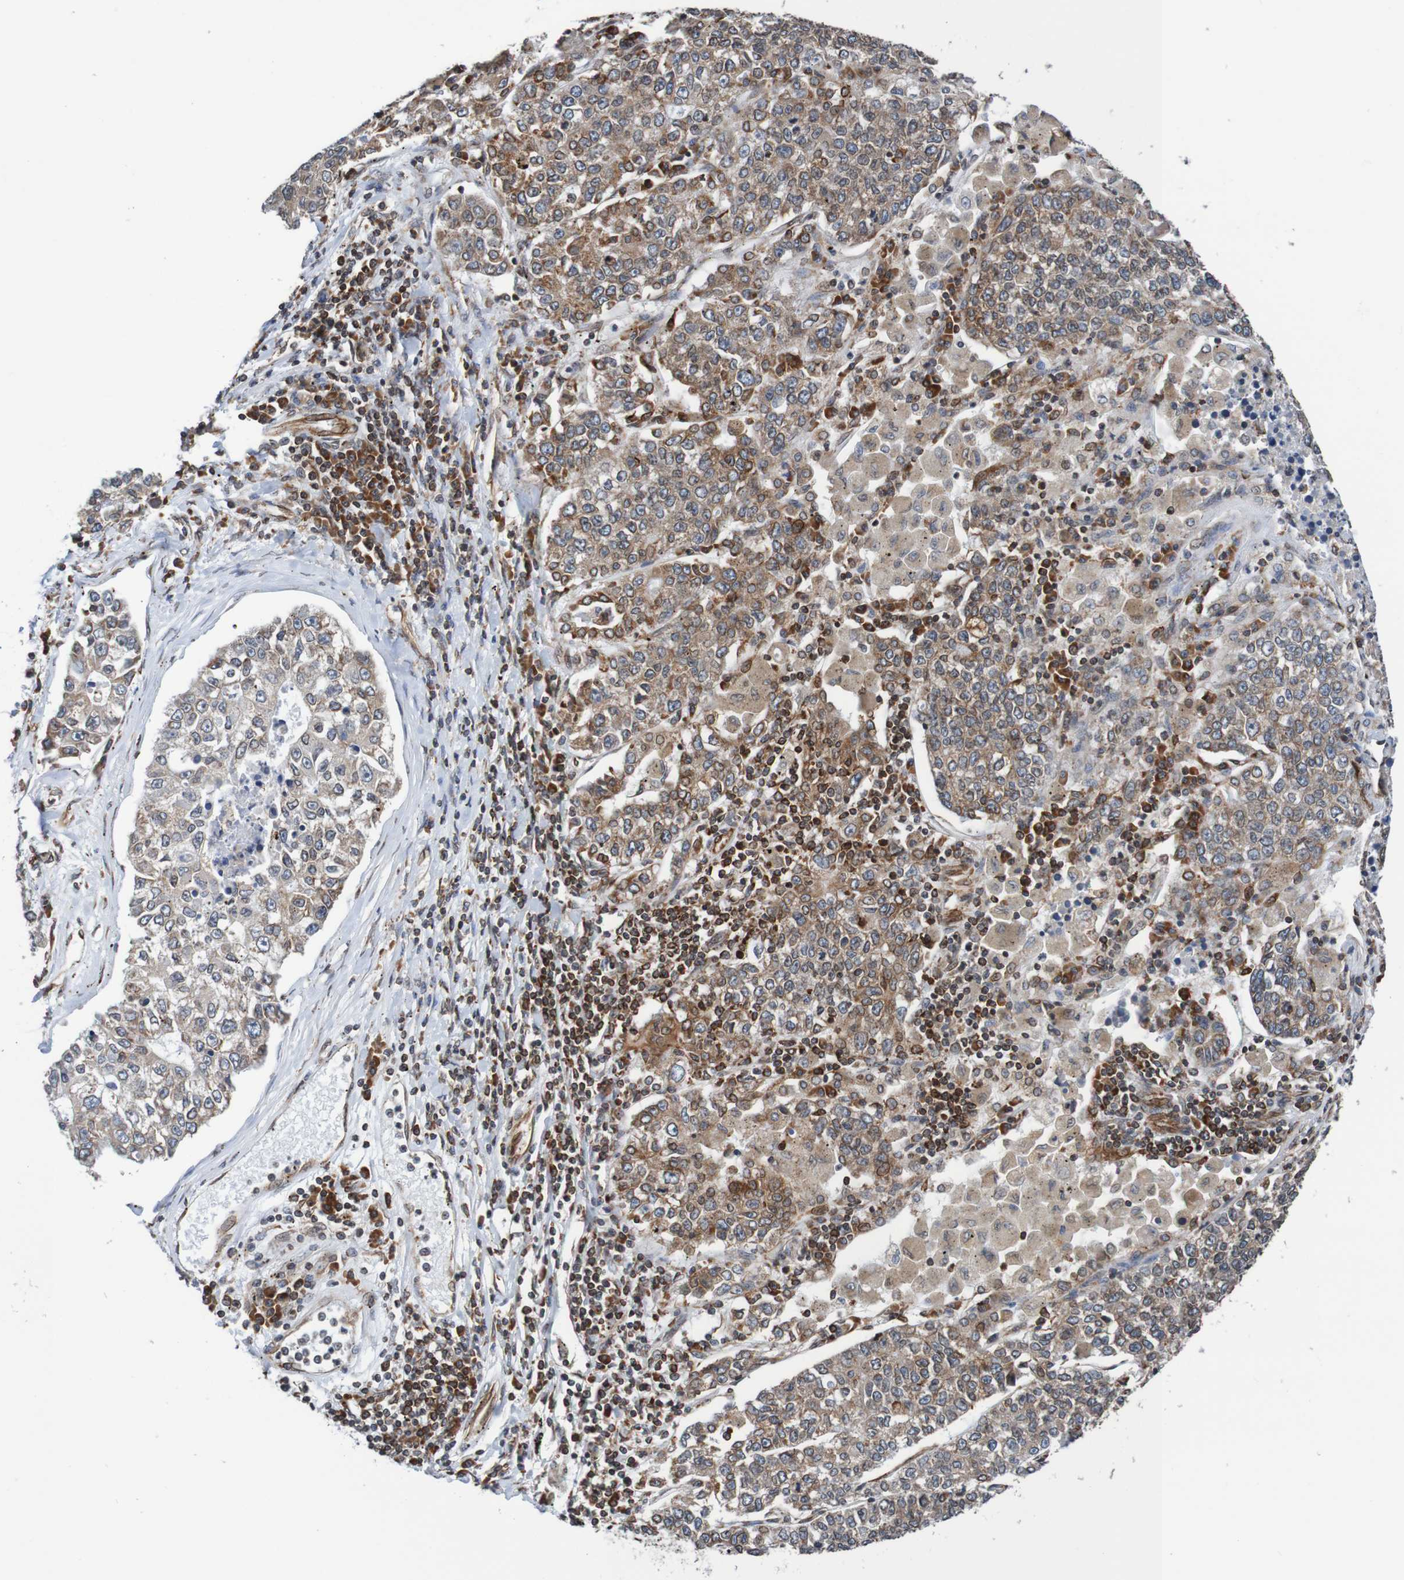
{"staining": {"intensity": "moderate", "quantity": ">75%", "location": "cytoplasmic/membranous,nuclear"}, "tissue": "lung cancer", "cell_type": "Tumor cells", "image_type": "cancer", "snomed": [{"axis": "morphology", "description": "Adenocarcinoma, NOS"}, {"axis": "topography", "description": "Lung"}], "caption": "Lung adenocarcinoma stained with a protein marker displays moderate staining in tumor cells.", "gene": "TMEM109", "patient": {"sex": "male", "age": 49}}